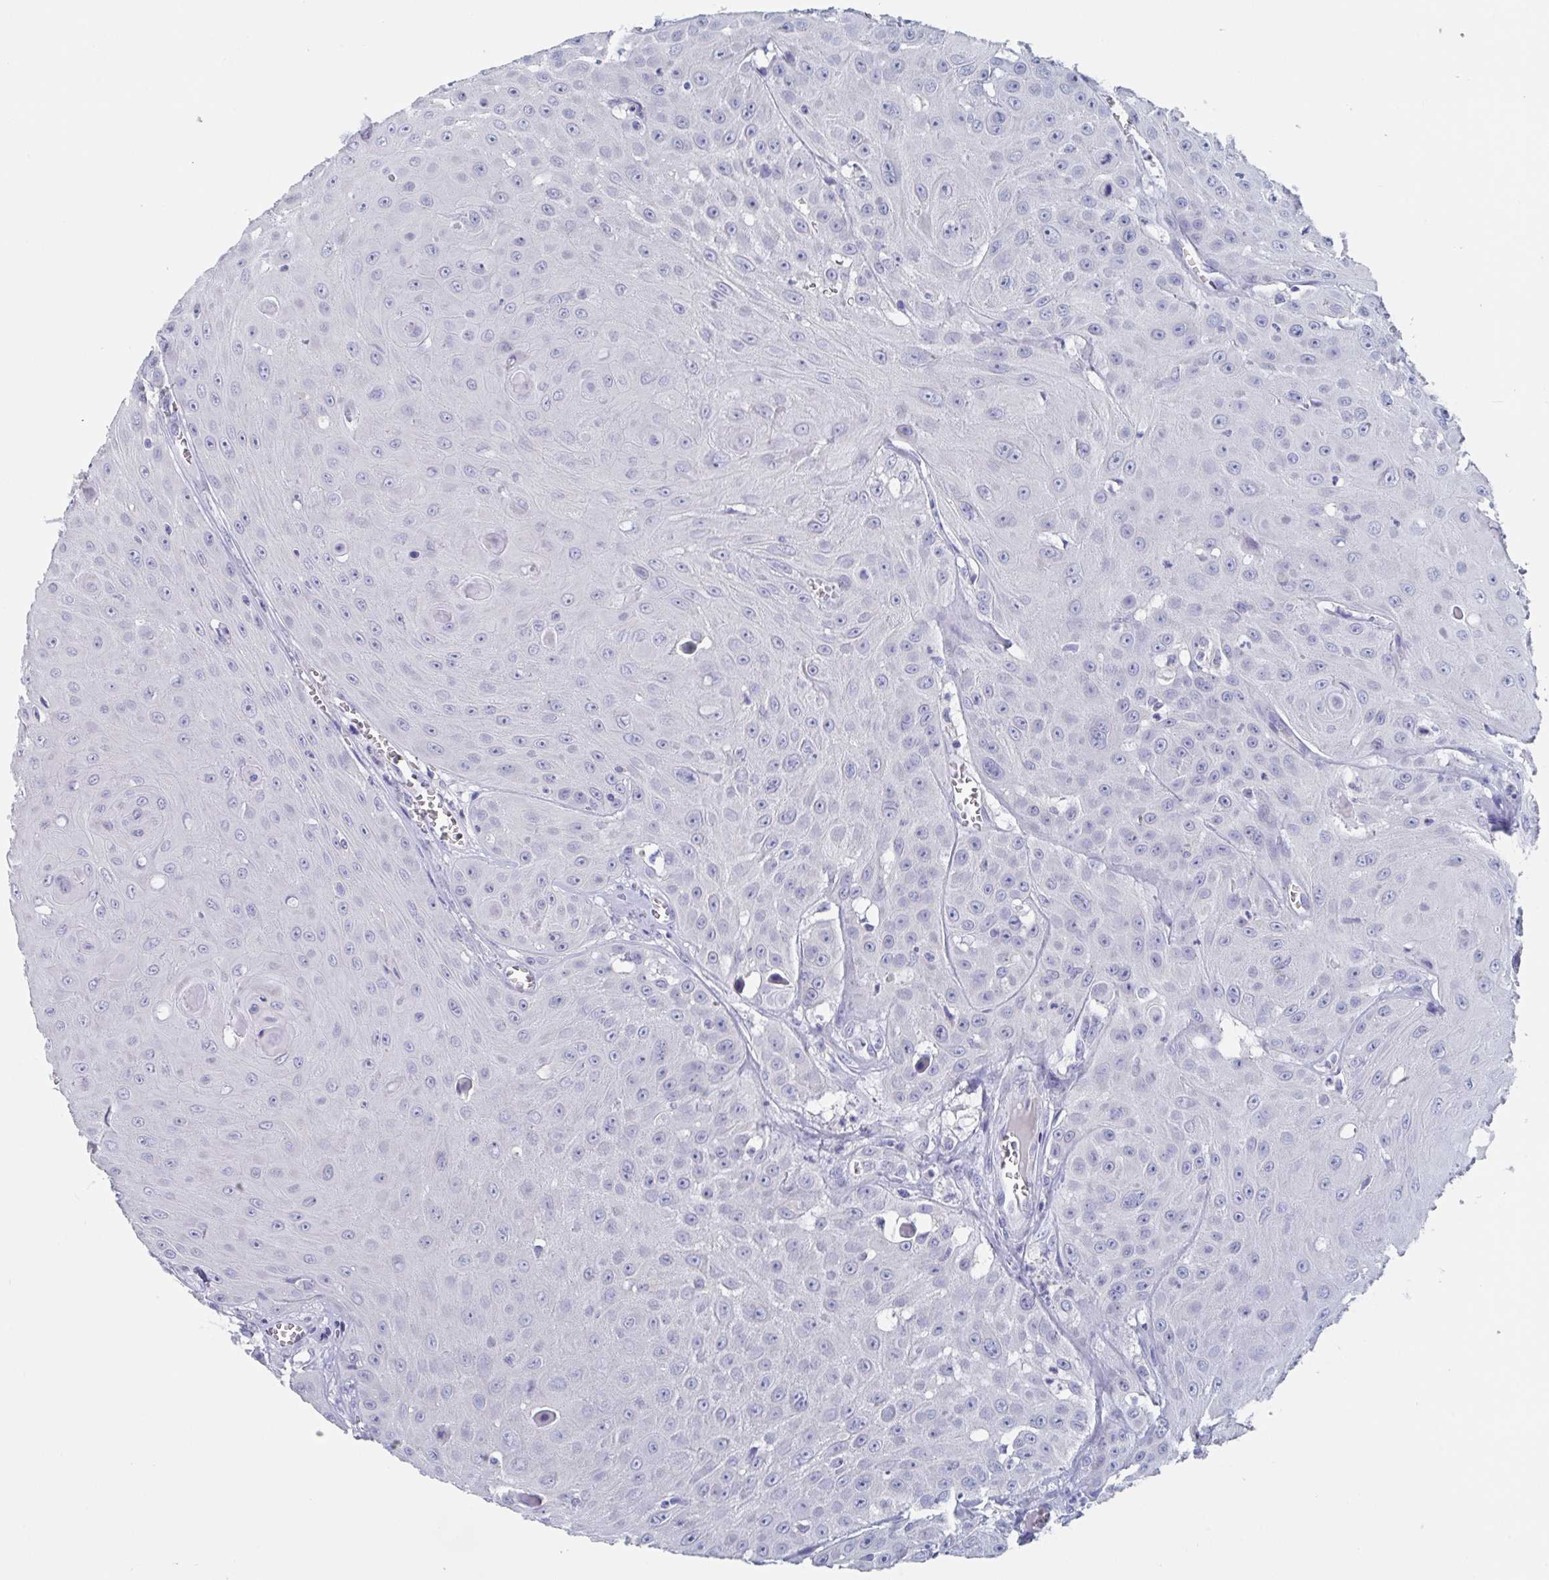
{"staining": {"intensity": "negative", "quantity": "none", "location": "none"}, "tissue": "head and neck cancer", "cell_type": "Tumor cells", "image_type": "cancer", "snomed": [{"axis": "morphology", "description": "Squamous cell carcinoma, NOS"}, {"axis": "topography", "description": "Oral tissue"}, {"axis": "topography", "description": "Head-Neck"}], "caption": "Tumor cells show no significant protein expression in squamous cell carcinoma (head and neck).", "gene": "ABHD16A", "patient": {"sex": "male", "age": 81}}